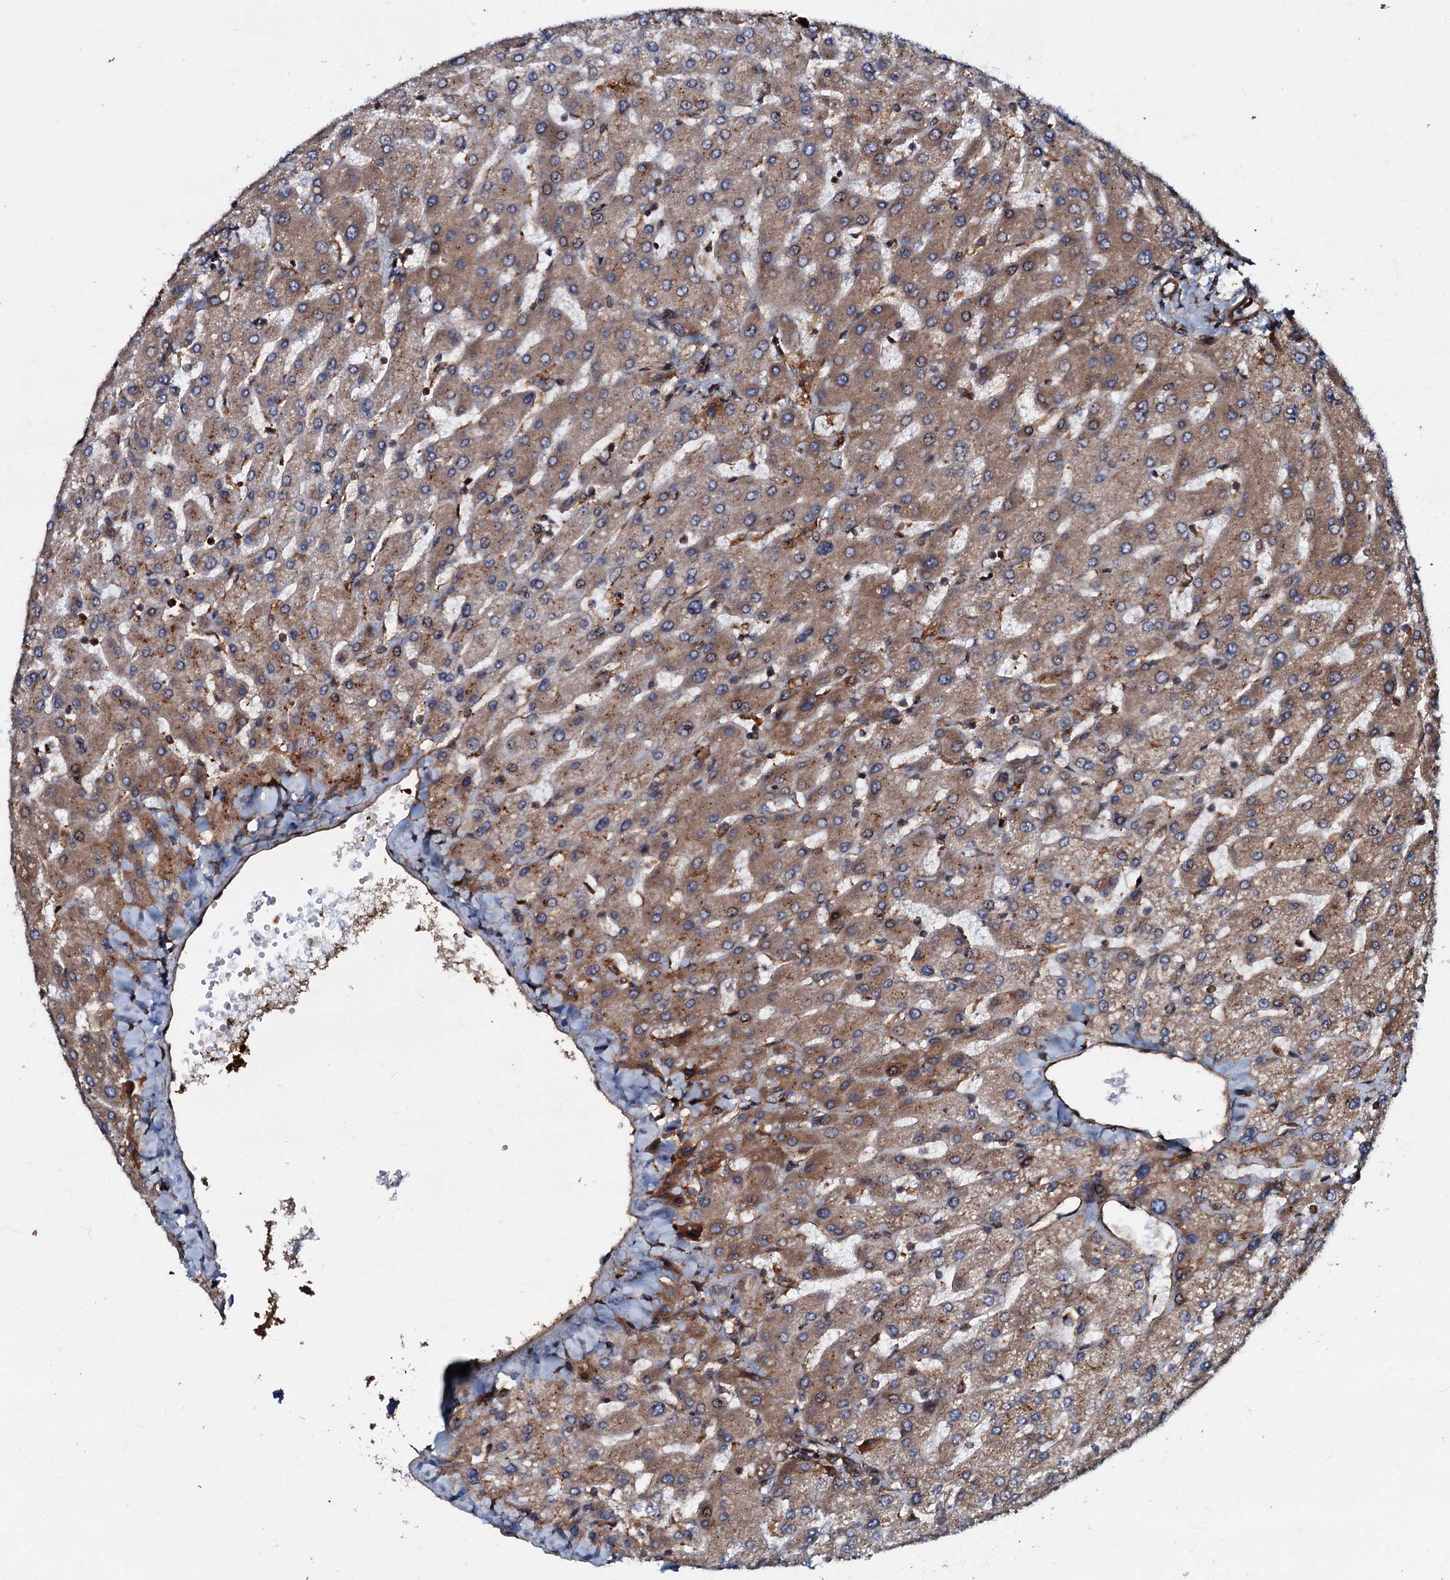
{"staining": {"intensity": "moderate", "quantity": ">75%", "location": "cytoplasmic/membranous"}, "tissue": "liver", "cell_type": "Cholangiocytes", "image_type": "normal", "snomed": [{"axis": "morphology", "description": "Normal tissue, NOS"}, {"axis": "topography", "description": "Liver"}], "caption": "Brown immunohistochemical staining in unremarkable human liver exhibits moderate cytoplasmic/membranous staining in approximately >75% of cholangiocytes.", "gene": "BLOC1S6", "patient": {"sex": "male", "age": 55}}